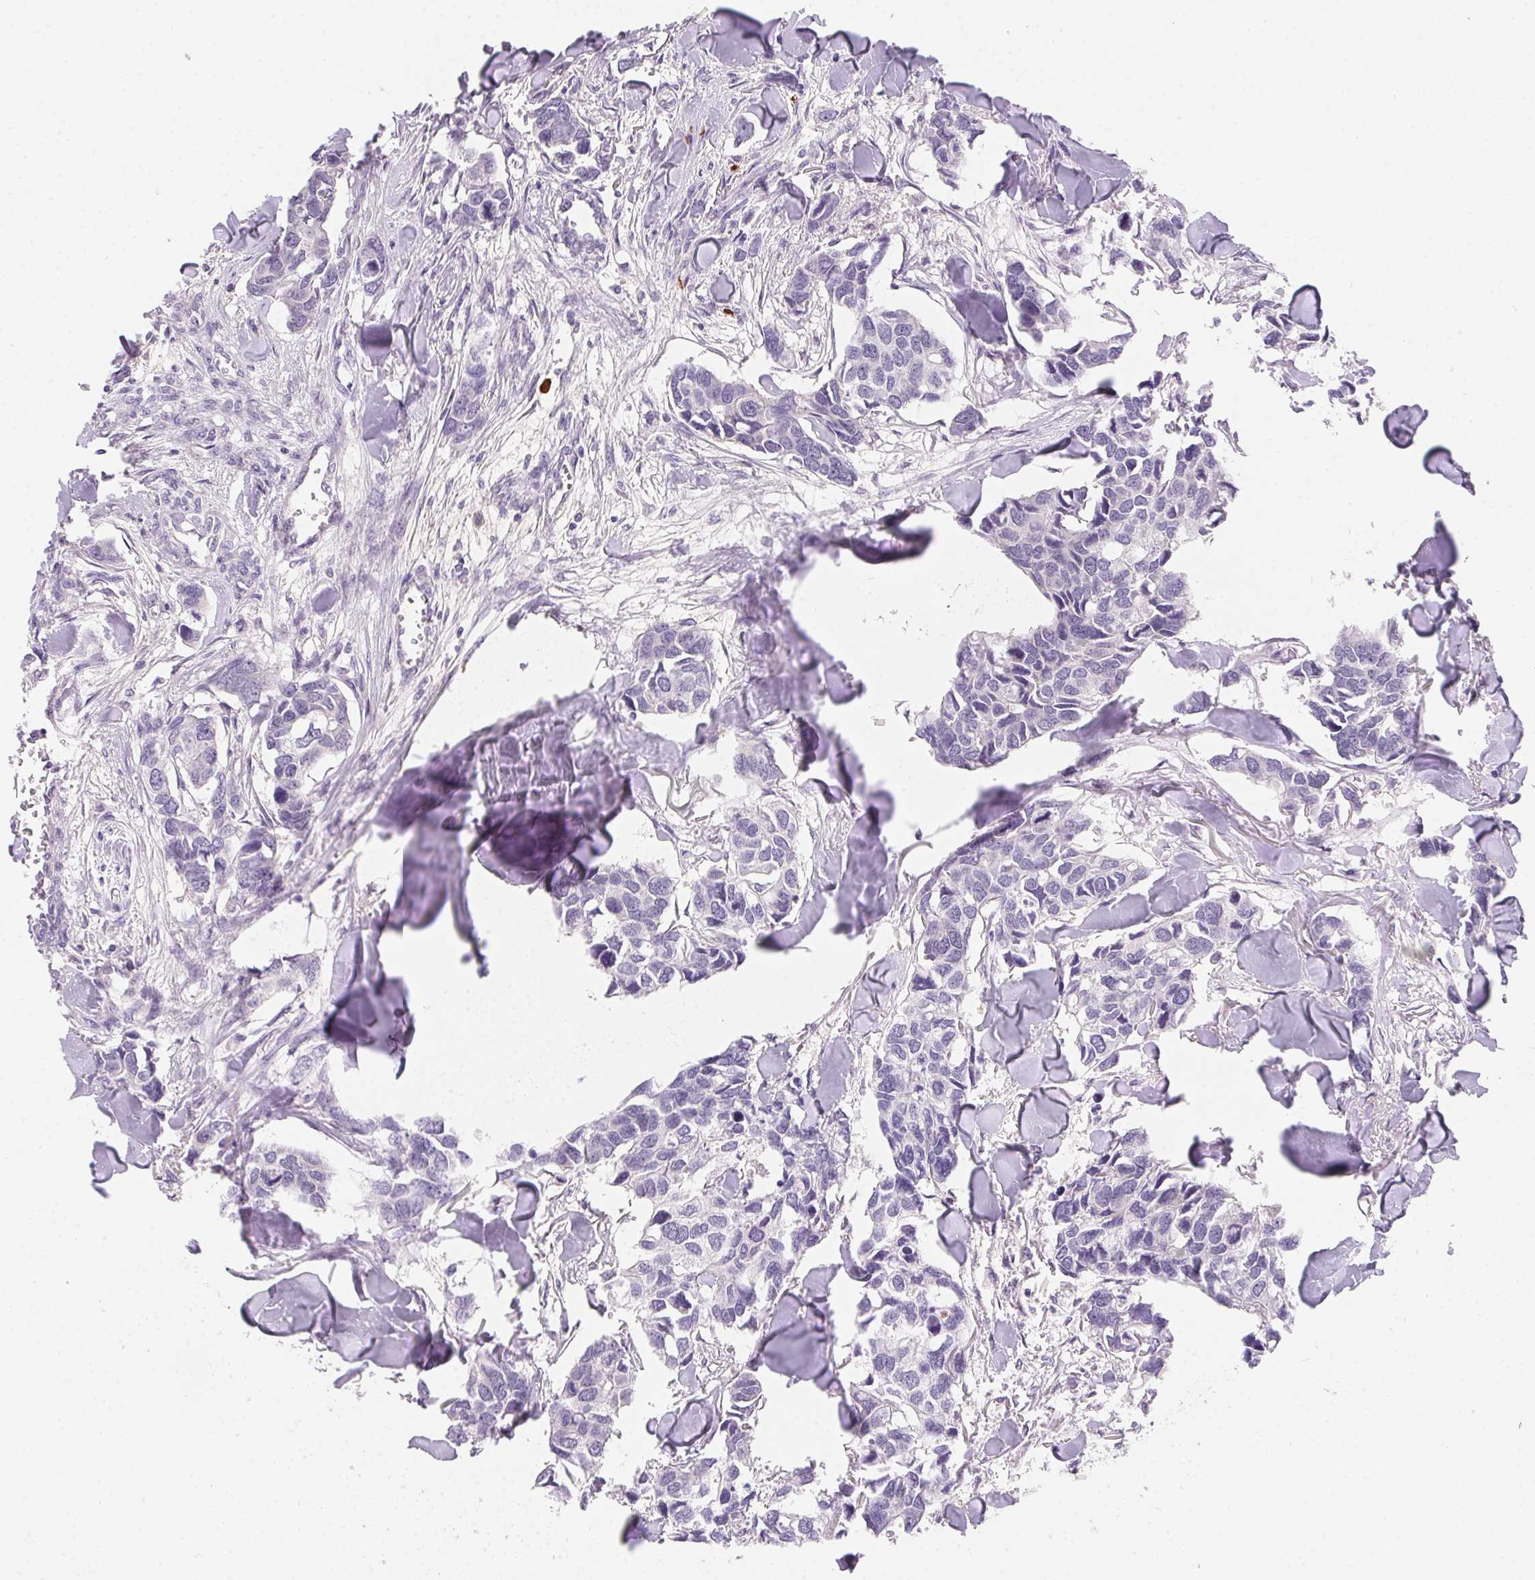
{"staining": {"intensity": "negative", "quantity": "none", "location": "none"}, "tissue": "breast cancer", "cell_type": "Tumor cells", "image_type": "cancer", "snomed": [{"axis": "morphology", "description": "Duct carcinoma"}, {"axis": "topography", "description": "Breast"}], "caption": "Tumor cells are negative for protein expression in human breast cancer (intraductal carcinoma).", "gene": "PRKAA1", "patient": {"sex": "female", "age": 83}}